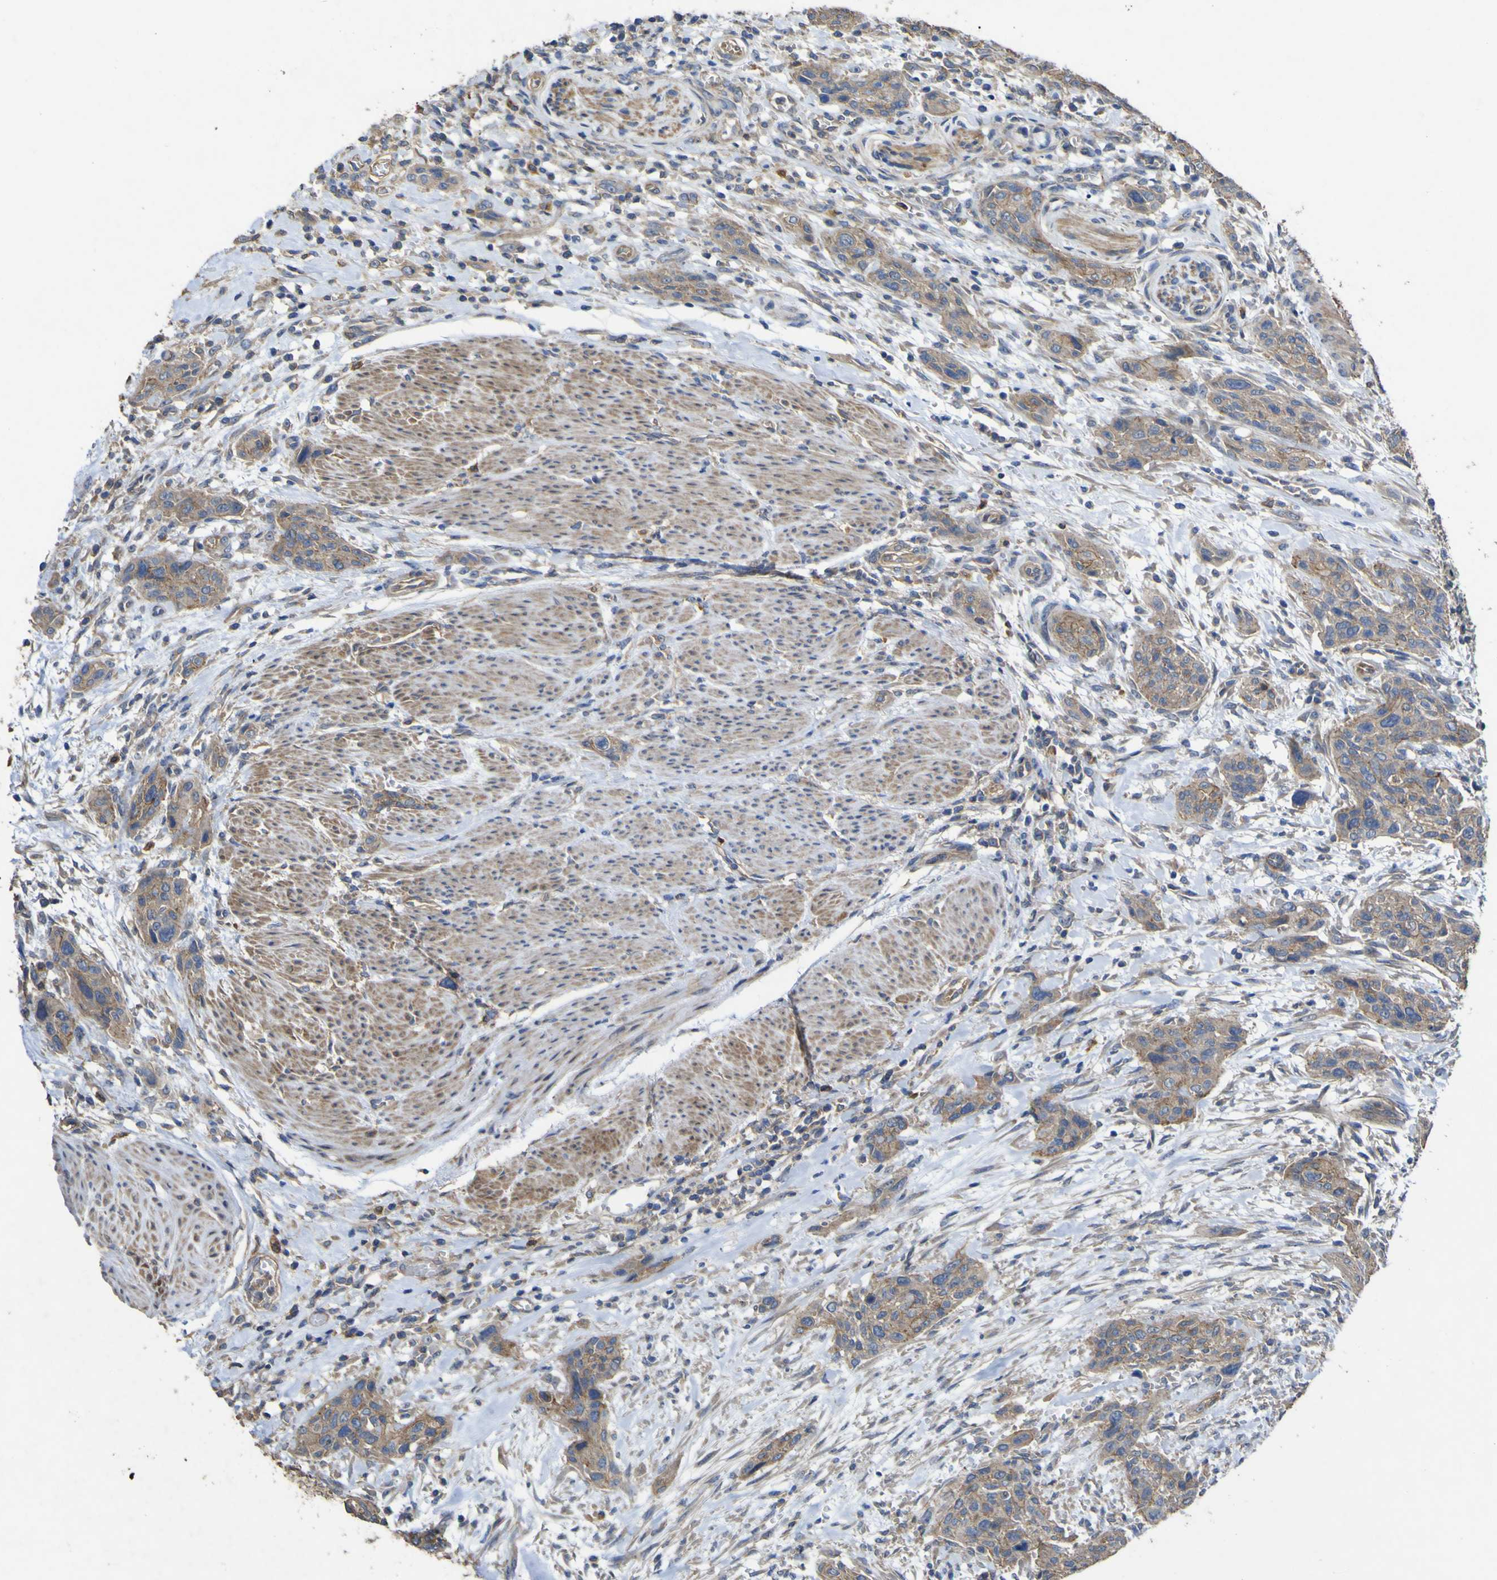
{"staining": {"intensity": "moderate", "quantity": ">75%", "location": "cytoplasmic/membranous"}, "tissue": "urothelial cancer", "cell_type": "Tumor cells", "image_type": "cancer", "snomed": [{"axis": "morphology", "description": "Urothelial carcinoma, High grade"}, {"axis": "topography", "description": "Urinary bladder"}], "caption": "The micrograph reveals staining of high-grade urothelial carcinoma, revealing moderate cytoplasmic/membranous protein expression (brown color) within tumor cells.", "gene": "TNFSF15", "patient": {"sex": "male", "age": 35}}